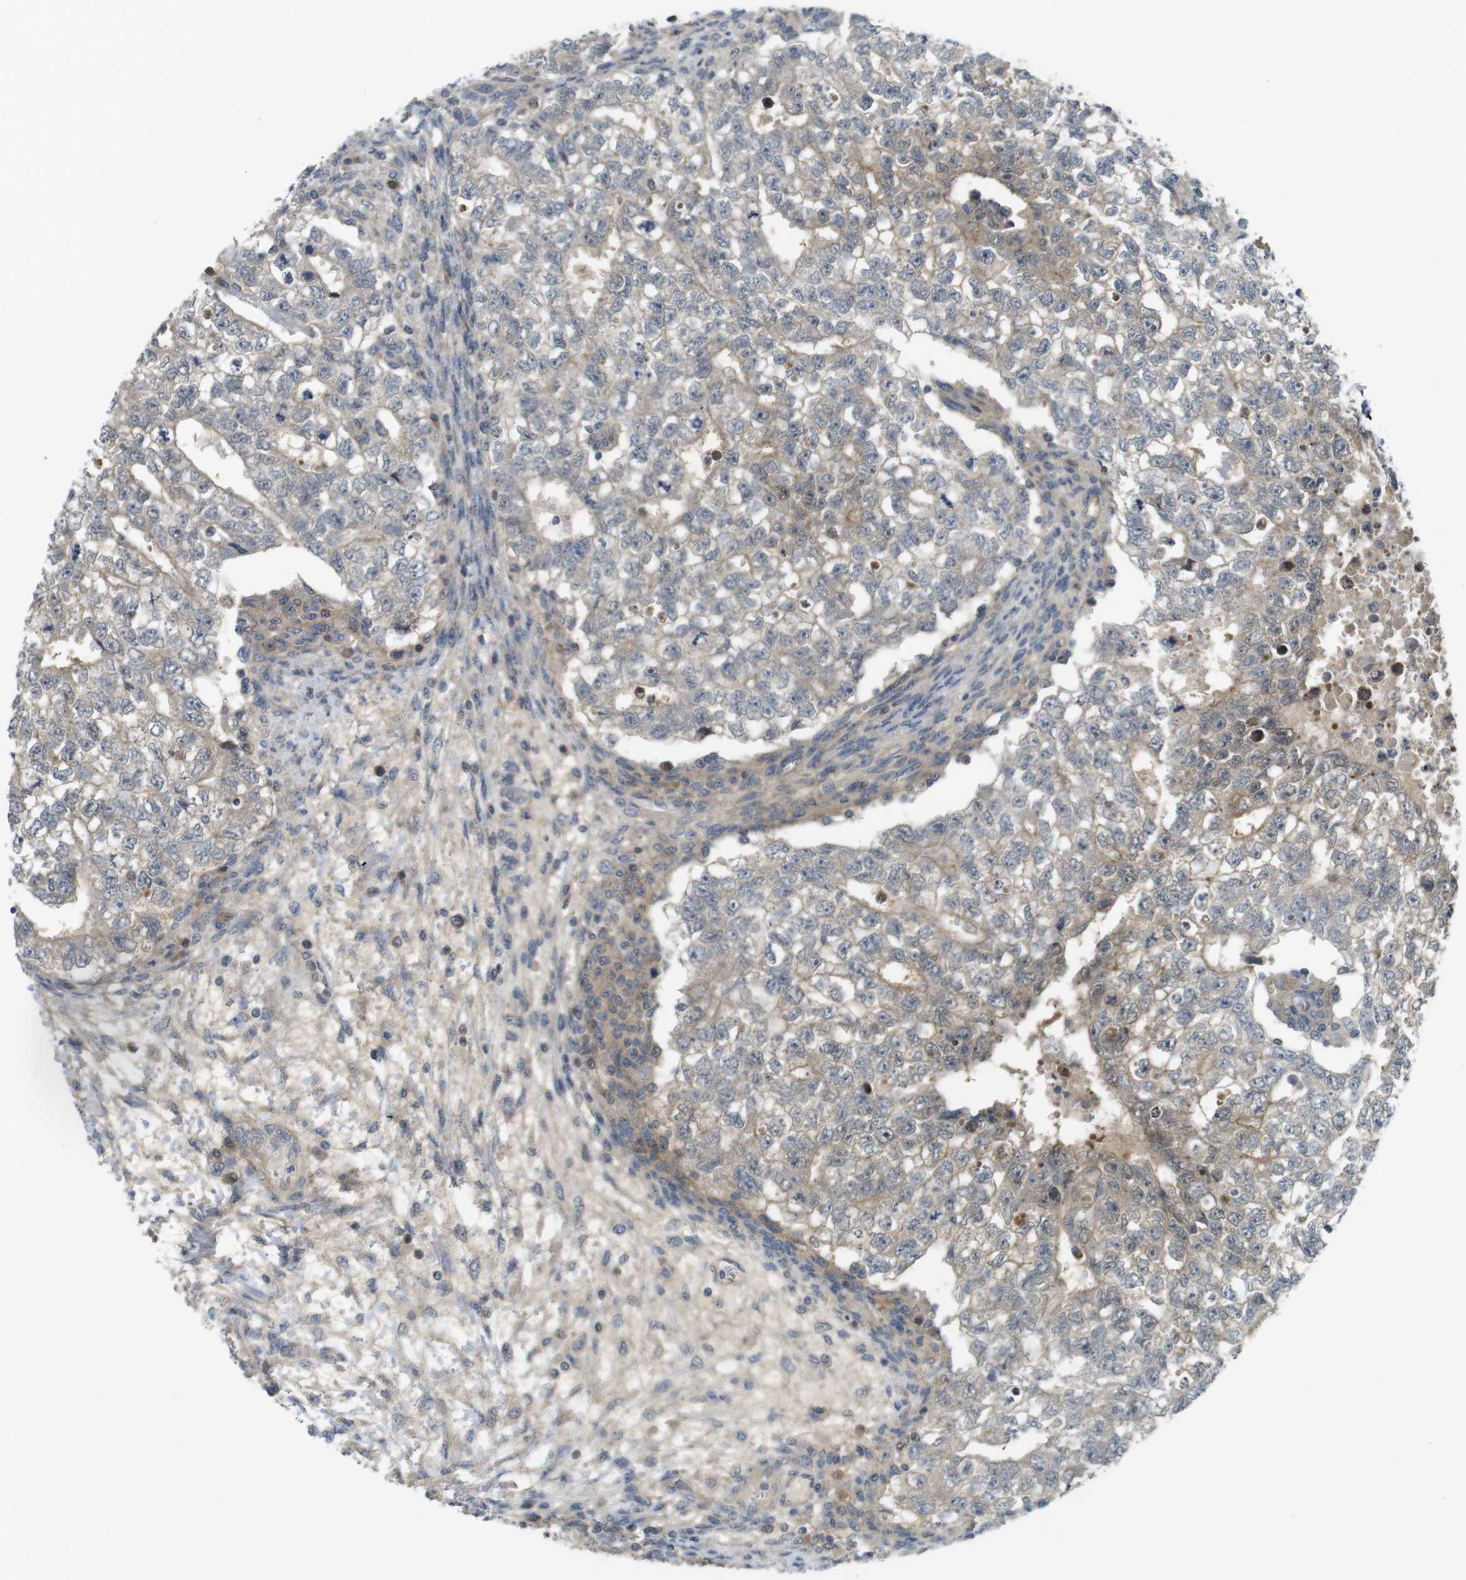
{"staining": {"intensity": "weak", "quantity": "25%-75%", "location": "cytoplasmic/membranous"}, "tissue": "testis cancer", "cell_type": "Tumor cells", "image_type": "cancer", "snomed": [{"axis": "morphology", "description": "Seminoma, NOS"}, {"axis": "morphology", "description": "Carcinoma, Embryonal, NOS"}, {"axis": "topography", "description": "Testis"}], "caption": "Seminoma (testis) was stained to show a protein in brown. There is low levels of weak cytoplasmic/membranous expression in about 25%-75% of tumor cells. (Brightfield microscopy of DAB IHC at high magnification).", "gene": "ABHD15", "patient": {"sex": "male", "age": 38}}